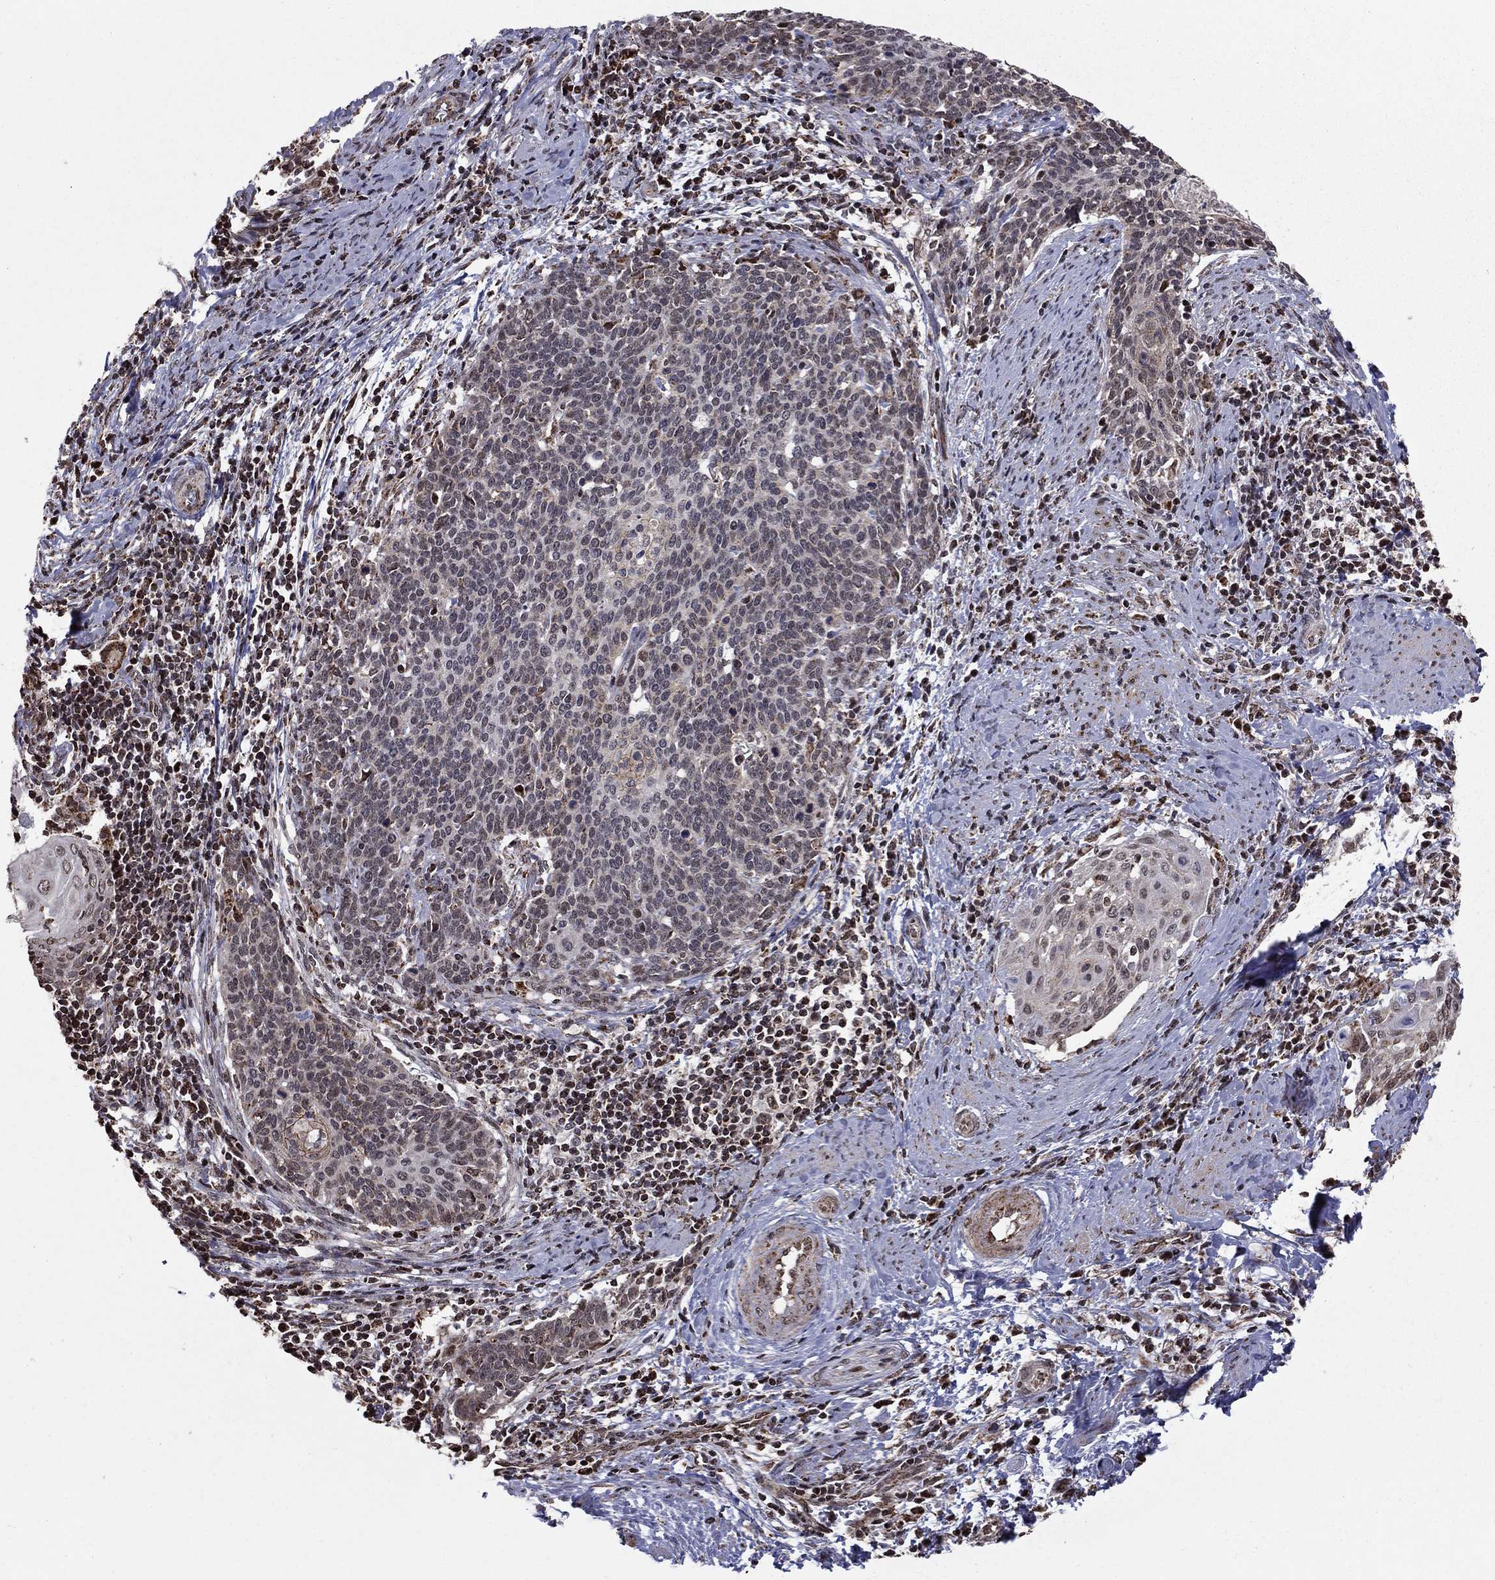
{"staining": {"intensity": "negative", "quantity": "none", "location": "none"}, "tissue": "cervical cancer", "cell_type": "Tumor cells", "image_type": "cancer", "snomed": [{"axis": "morphology", "description": "Squamous cell carcinoma, NOS"}, {"axis": "topography", "description": "Cervix"}], "caption": "High power microscopy photomicrograph of an IHC photomicrograph of cervical squamous cell carcinoma, revealing no significant positivity in tumor cells.", "gene": "ACOT13", "patient": {"sex": "female", "age": 39}}